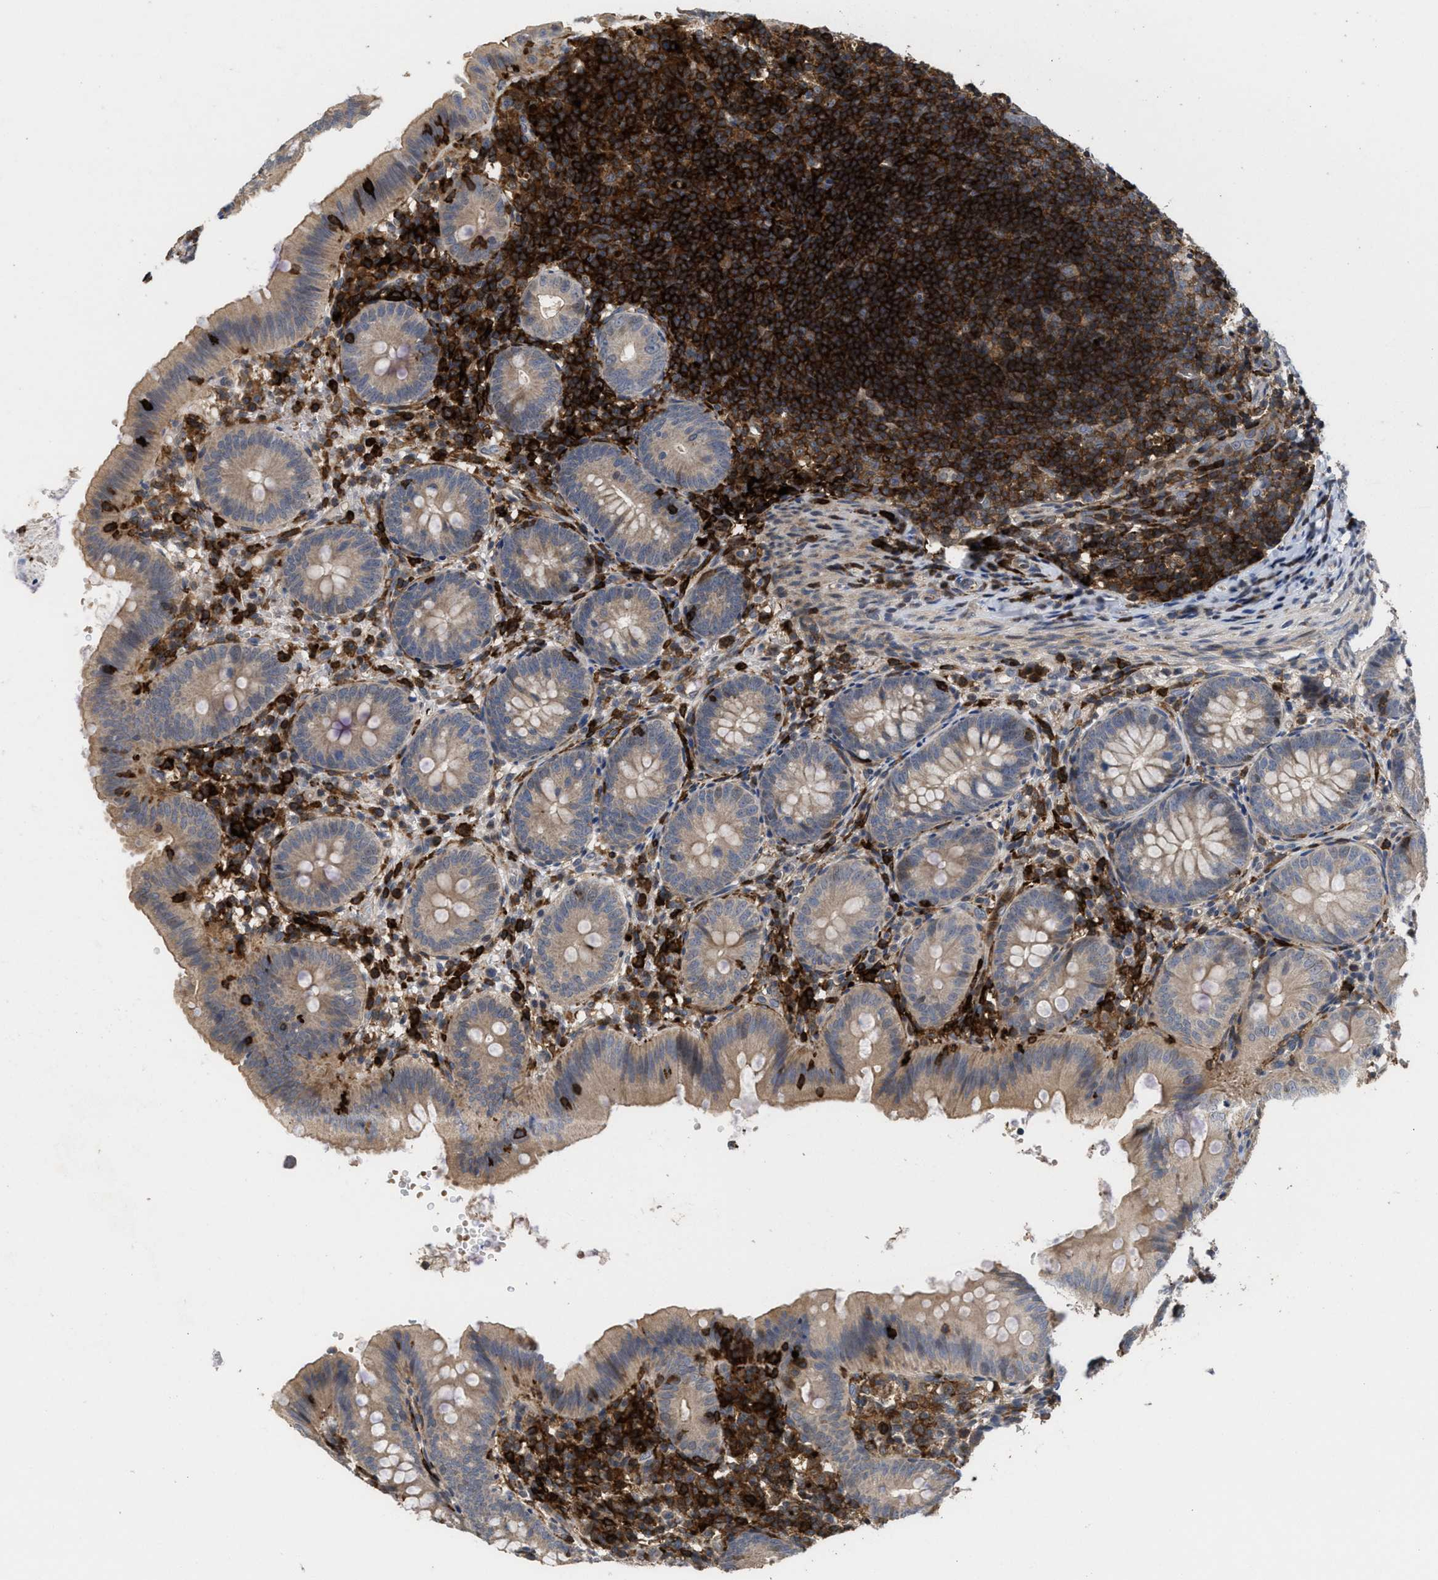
{"staining": {"intensity": "weak", "quantity": "<25%", "location": "cytoplasmic/membranous"}, "tissue": "appendix", "cell_type": "Glandular cells", "image_type": "normal", "snomed": [{"axis": "morphology", "description": "Normal tissue, NOS"}, {"axis": "topography", "description": "Appendix"}], "caption": "A photomicrograph of human appendix is negative for staining in glandular cells. (Stains: DAB (3,3'-diaminobenzidine) immunohistochemistry (IHC) with hematoxylin counter stain, Microscopy: brightfield microscopy at high magnification).", "gene": "PTPRE", "patient": {"sex": "male", "age": 1}}